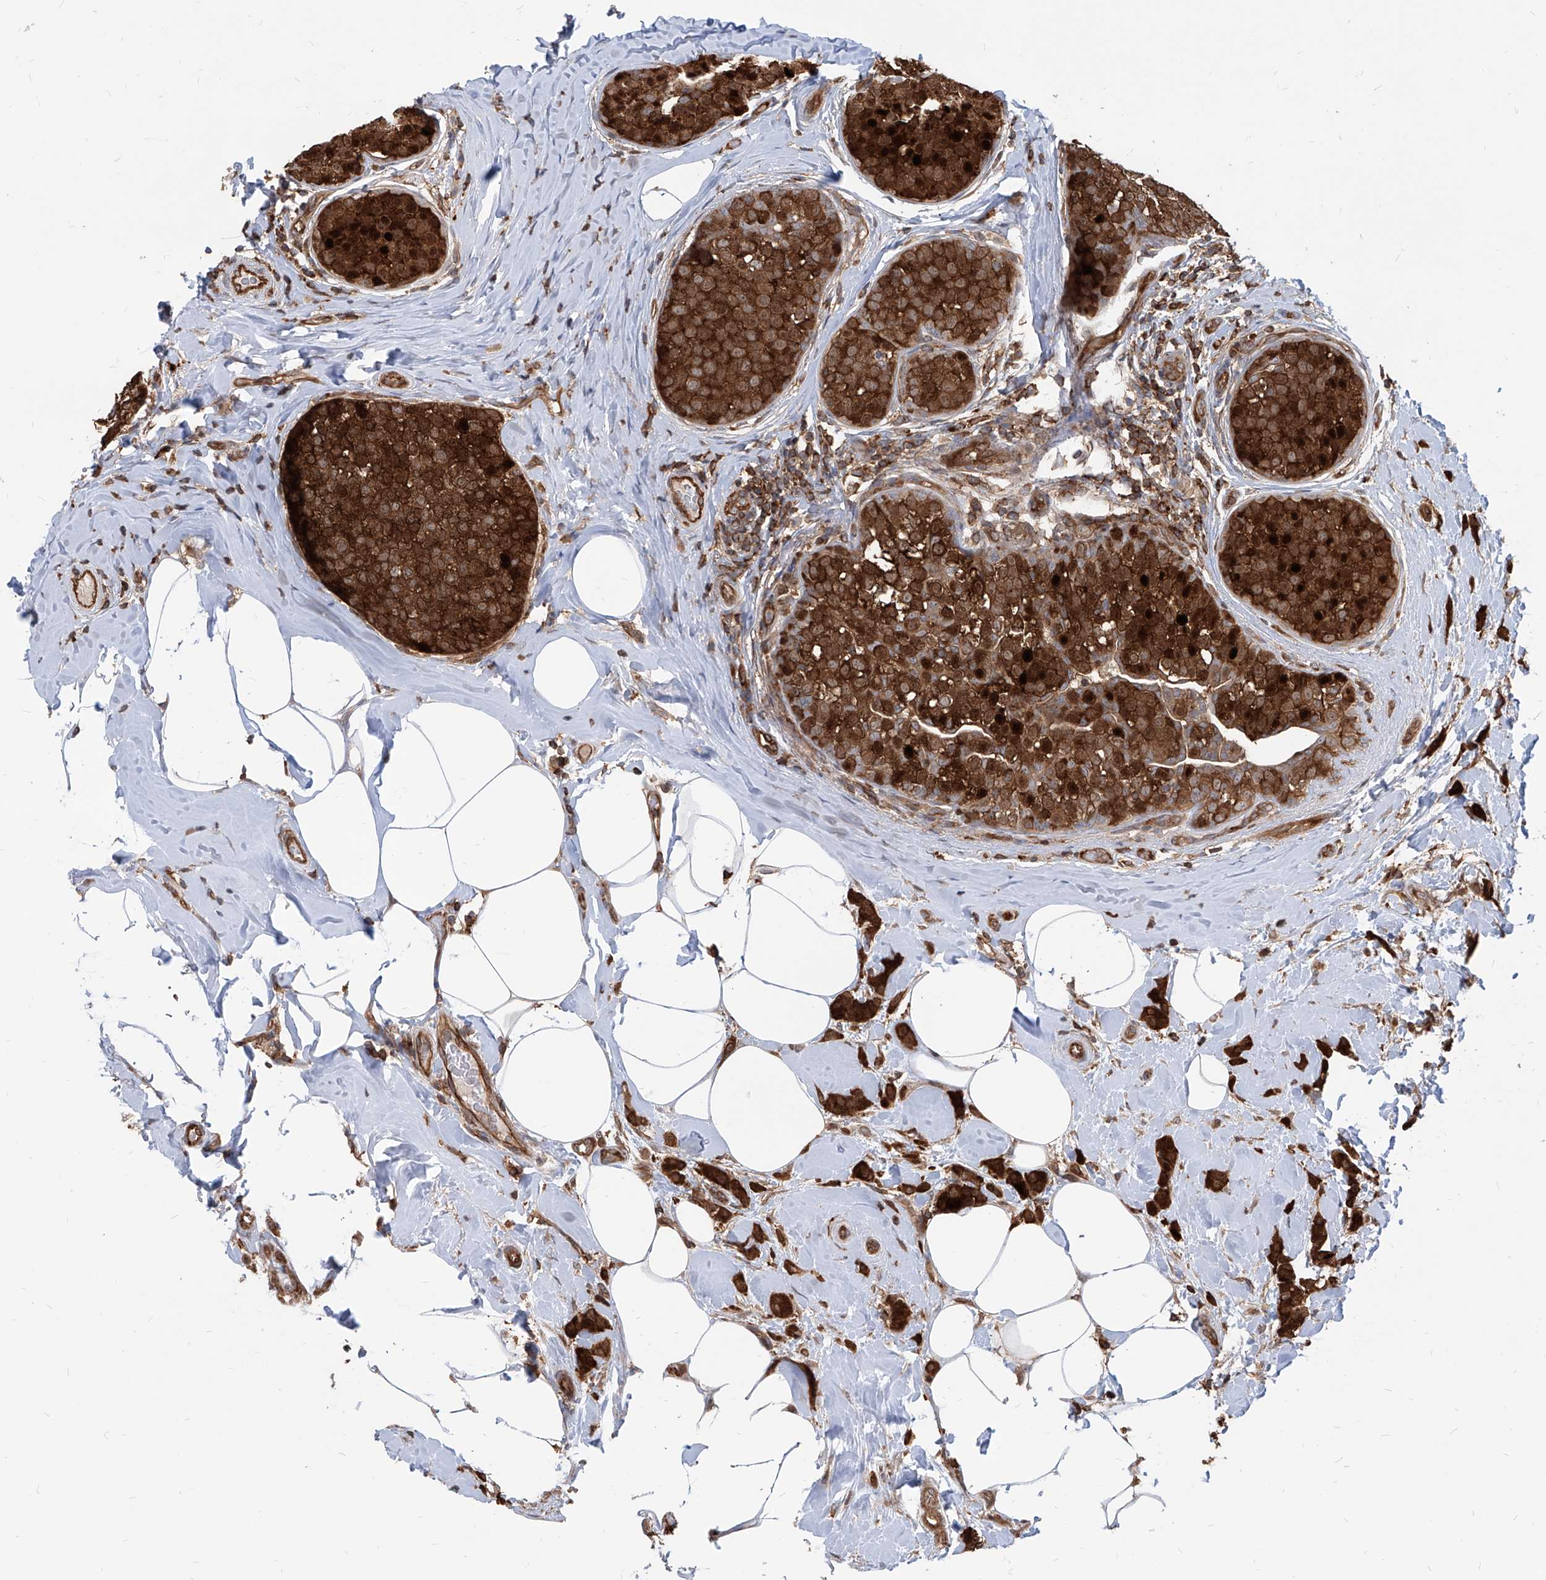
{"staining": {"intensity": "strong", "quantity": ">75%", "location": "cytoplasmic/membranous"}, "tissue": "breast cancer", "cell_type": "Tumor cells", "image_type": "cancer", "snomed": [{"axis": "morphology", "description": "Lobular carcinoma, in situ"}, {"axis": "morphology", "description": "Lobular carcinoma"}, {"axis": "topography", "description": "Breast"}], "caption": "Breast lobular carcinoma stained for a protein reveals strong cytoplasmic/membranous positivity in tumor cells. The staining was performed using DAB (3,3'-diaminobenzidine) to visualize the protein expression in brown, while the nuclei were stained in blue with hematoxylin (Magnification: 20x).", "gene": "MAGED2", "patient": {"sex": "female", "age": 41}}